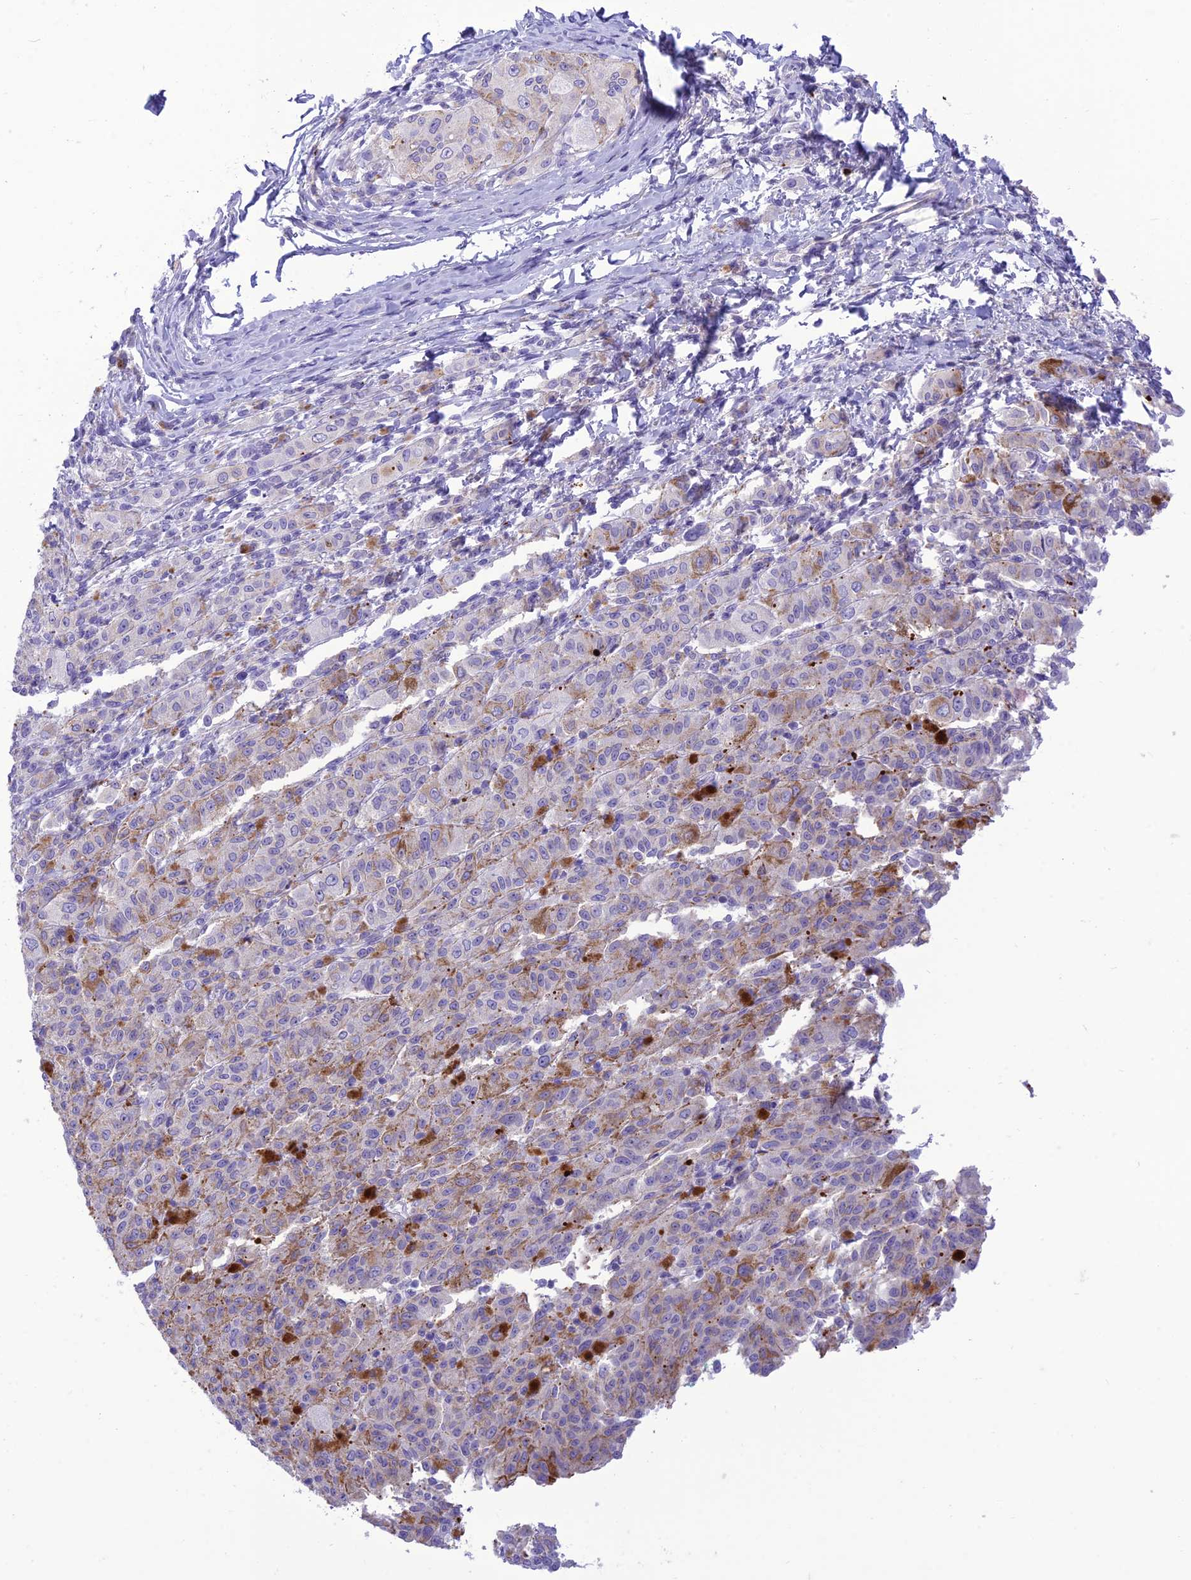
{"staining": {"intensity": "weak", "quantity": "<25%", "location": "cytoplasmic/membranous"}, "tissue": "melanoma", "cell_type": "Tumor cells", "image_type": "cancer", "snomed": [{"axis": "morphology", "description": "Malignant melanoma, NOS"}, {"axis": "topography", "description": "Skin"}], "caption": "Tumor cells are negative for brown protein staining in malignant melanoma.", "gene": "DHDH", "patient": {"sex": "female", "age": 52}}